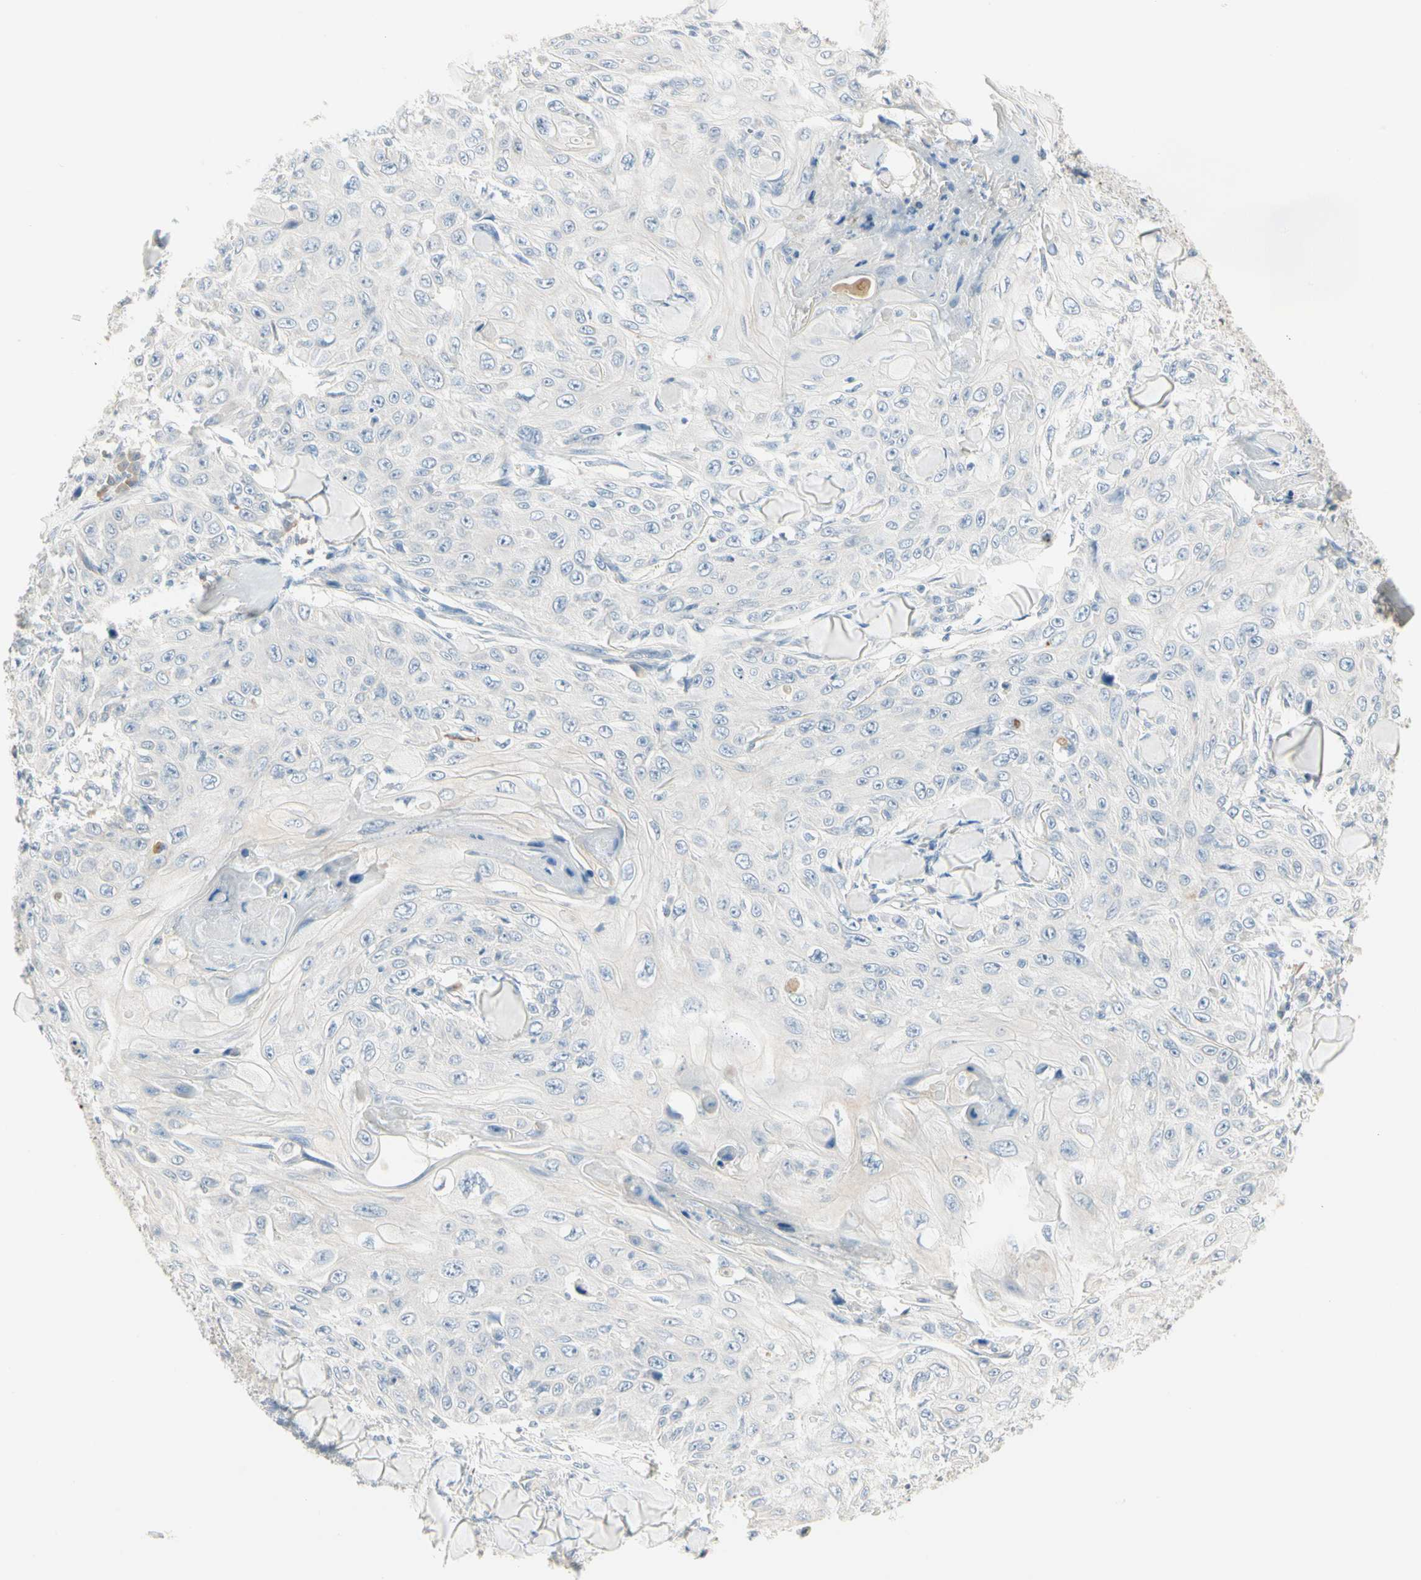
{"staining": {"intensity": "negative", "quantity": "none", "location": "none"}, "tissue": "skin cancer", "cell_type": "Tumor cells", "image_type": "cancer", "snomed": [{"axis": "morphology", "description": "Squamous cell carcinoma, NOS"}, {"axis": "topography", "description": "Skin"}], "caption": "Image shows no protein expression in tumor cells of squamous cell carcinoma (skin) tissue.", "gene": "ALDH18A1", "patient": {"sex": "male", "age": 86}}